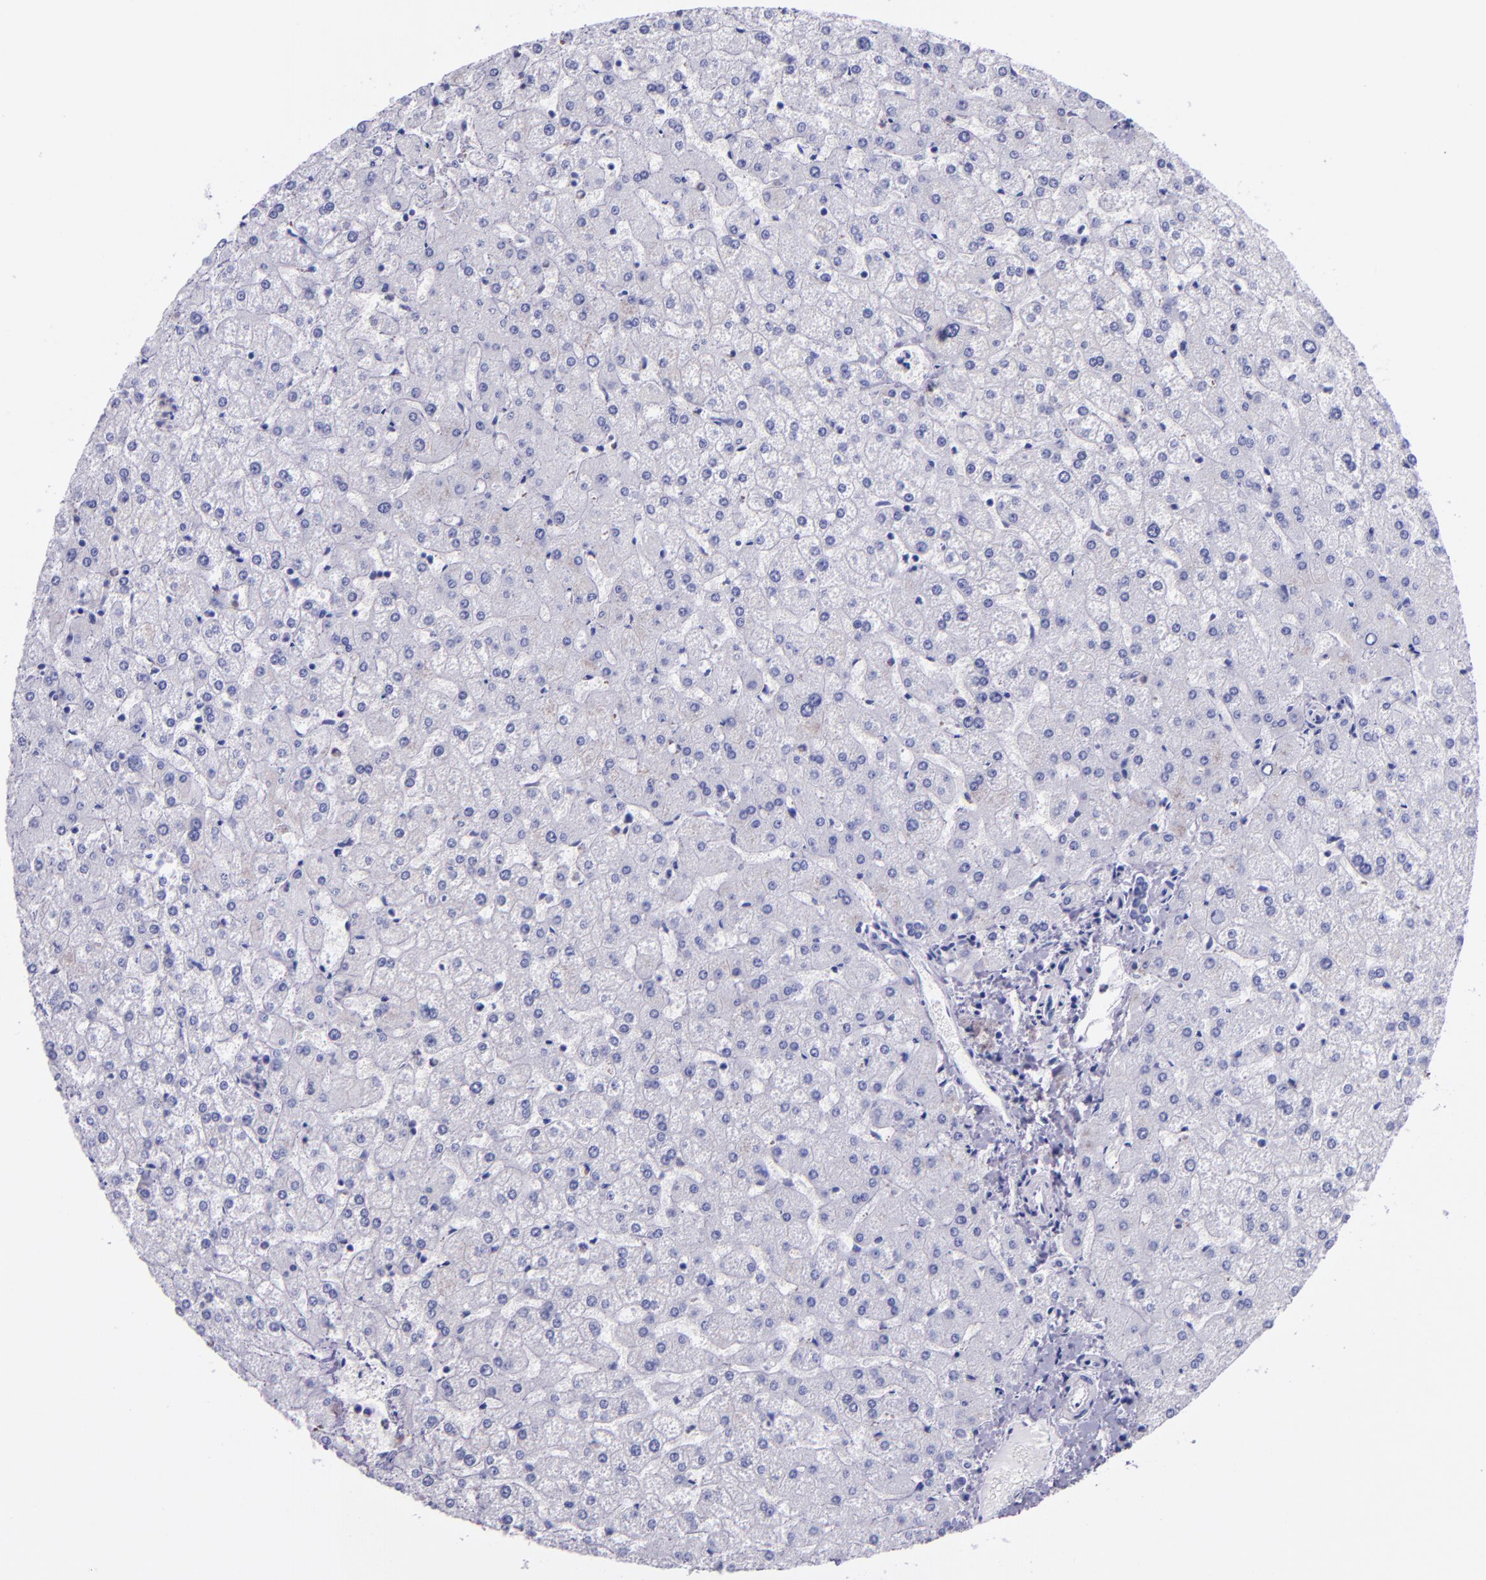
{"staining": {"intensity": "negative", "quantity": "none", "location": "none"}, "tissue": "liver", "cell_type": "Cholangiocytes", "image_type": "normal", "snomed": [{"axis": "morphology", "description": "Normal tissue, NOS"}, {"axis": "topography", "description": "Liver"}], "caption": "Immunohistochemistry (IHC) of unremarkable liver demonstrates no expression in cholangiocytes.", "gene": "SLPI", "patient": {"sex": "female", "age": 32}}